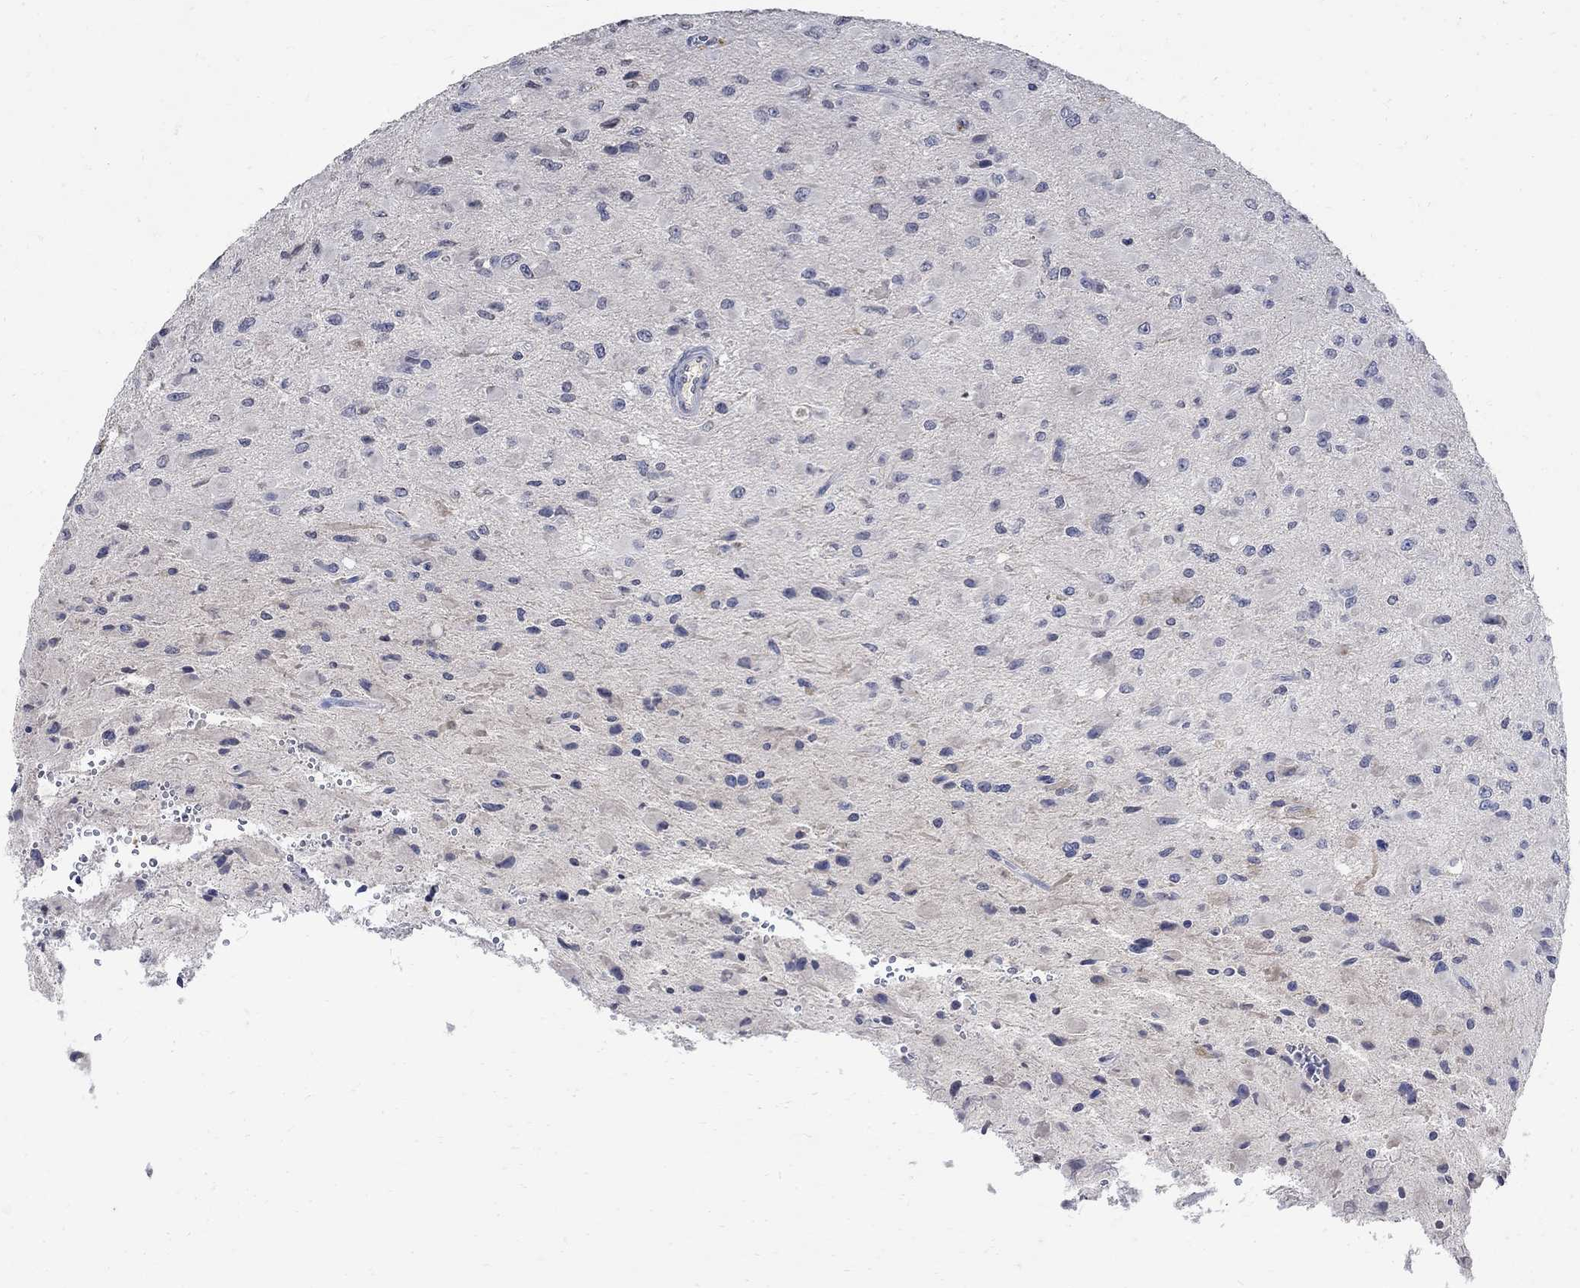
{"staining": {"intensity": "negative", "quantity": "none", "location": "none"}, "tissue": "glioma", "cell_type": "Tumor cells", "image_type": "cancer", "snomed": [{"axis": "morphology", "description": "Glioma, malignant, High grade"}, {"axis": "topography", "description": "Cerebral cortex"}], "caption": "The IHC image has no significant expression in tumor cells of glioma tissue.", "gene": "TMEM169", "patient": {"sex": "male", "age": 35}}